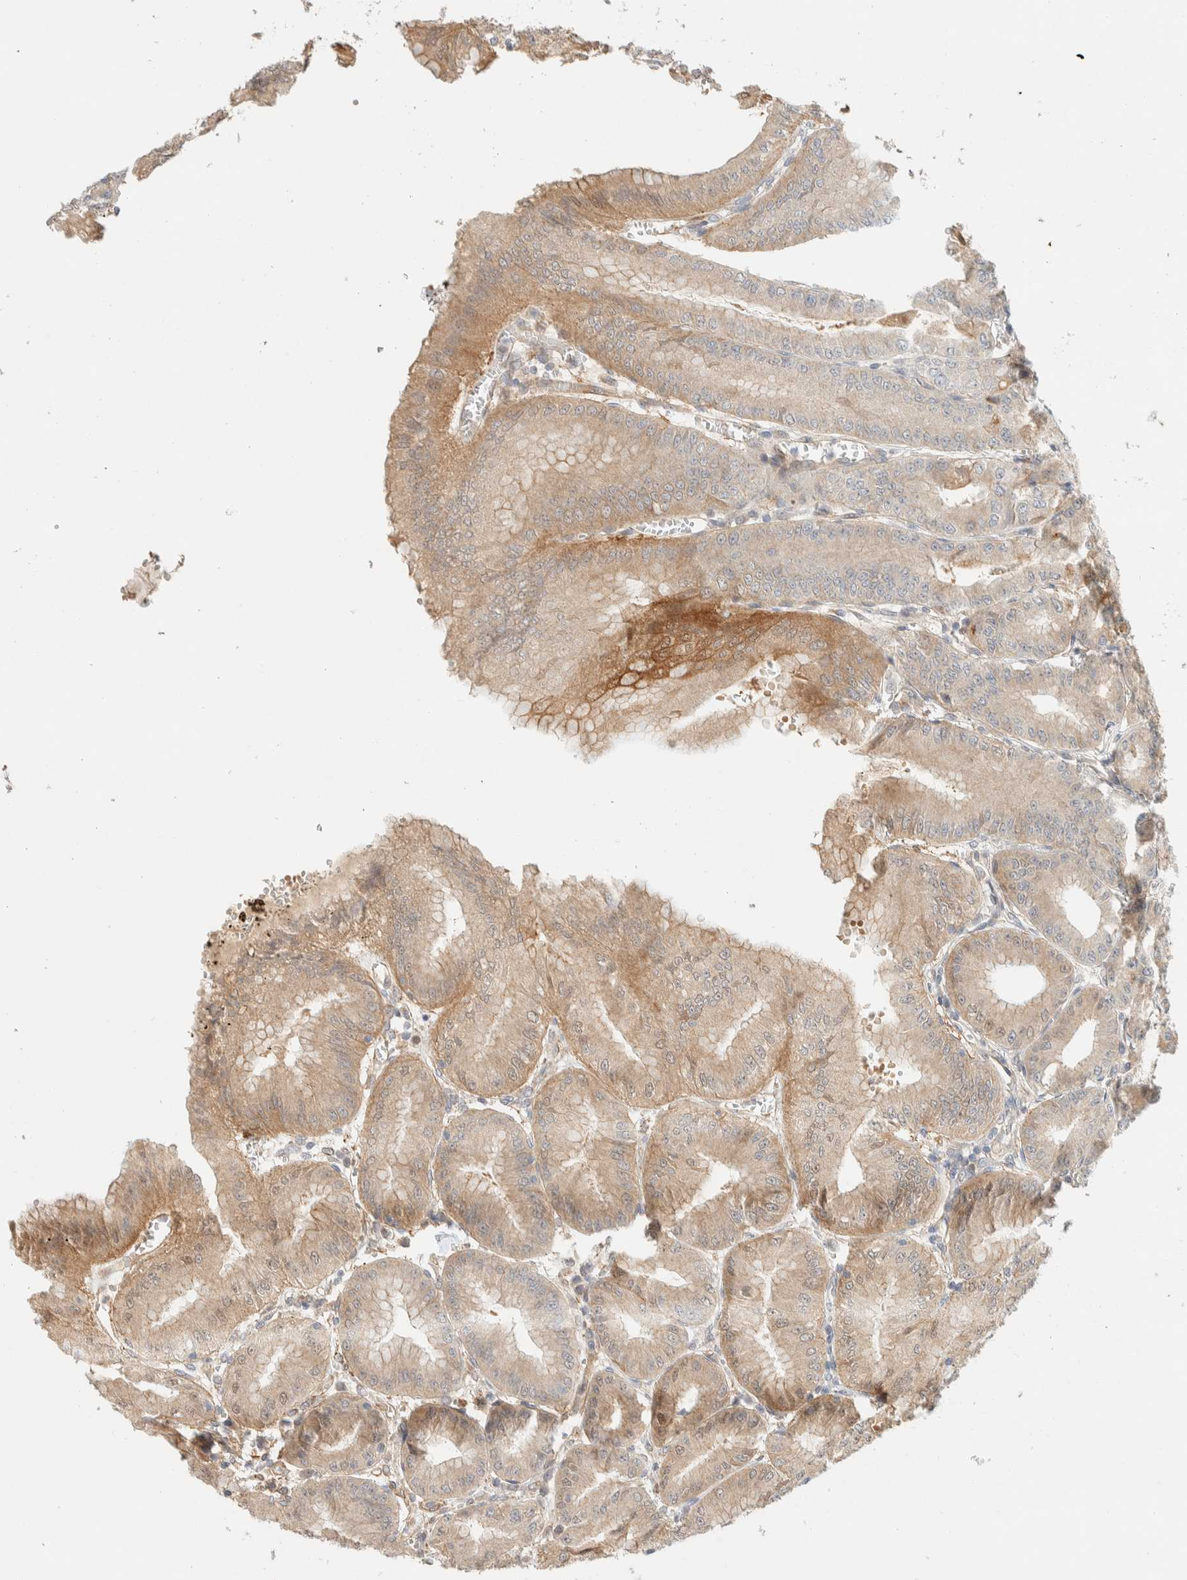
{"staining": {"intensity": "moderate", "quantity": ">75%", "location": "cytoplasmic/membranous"}, "tissue": "stomach", "cell_type": "Glandular cells", "image_type": "normal", "snomed": [{"axis": "morphology", "description": "Normal tissue, NOS"}, {"axis": "topography", "description": "Stomach, lower"}], "caption": "Immunohistochemical staining of normal human stomach shows moderate cytoplasmic/membranous protein staining in approximately >75% of glandular cells.", "gene": "FAT1", "patient": {"sex": "male", "age": 71}}